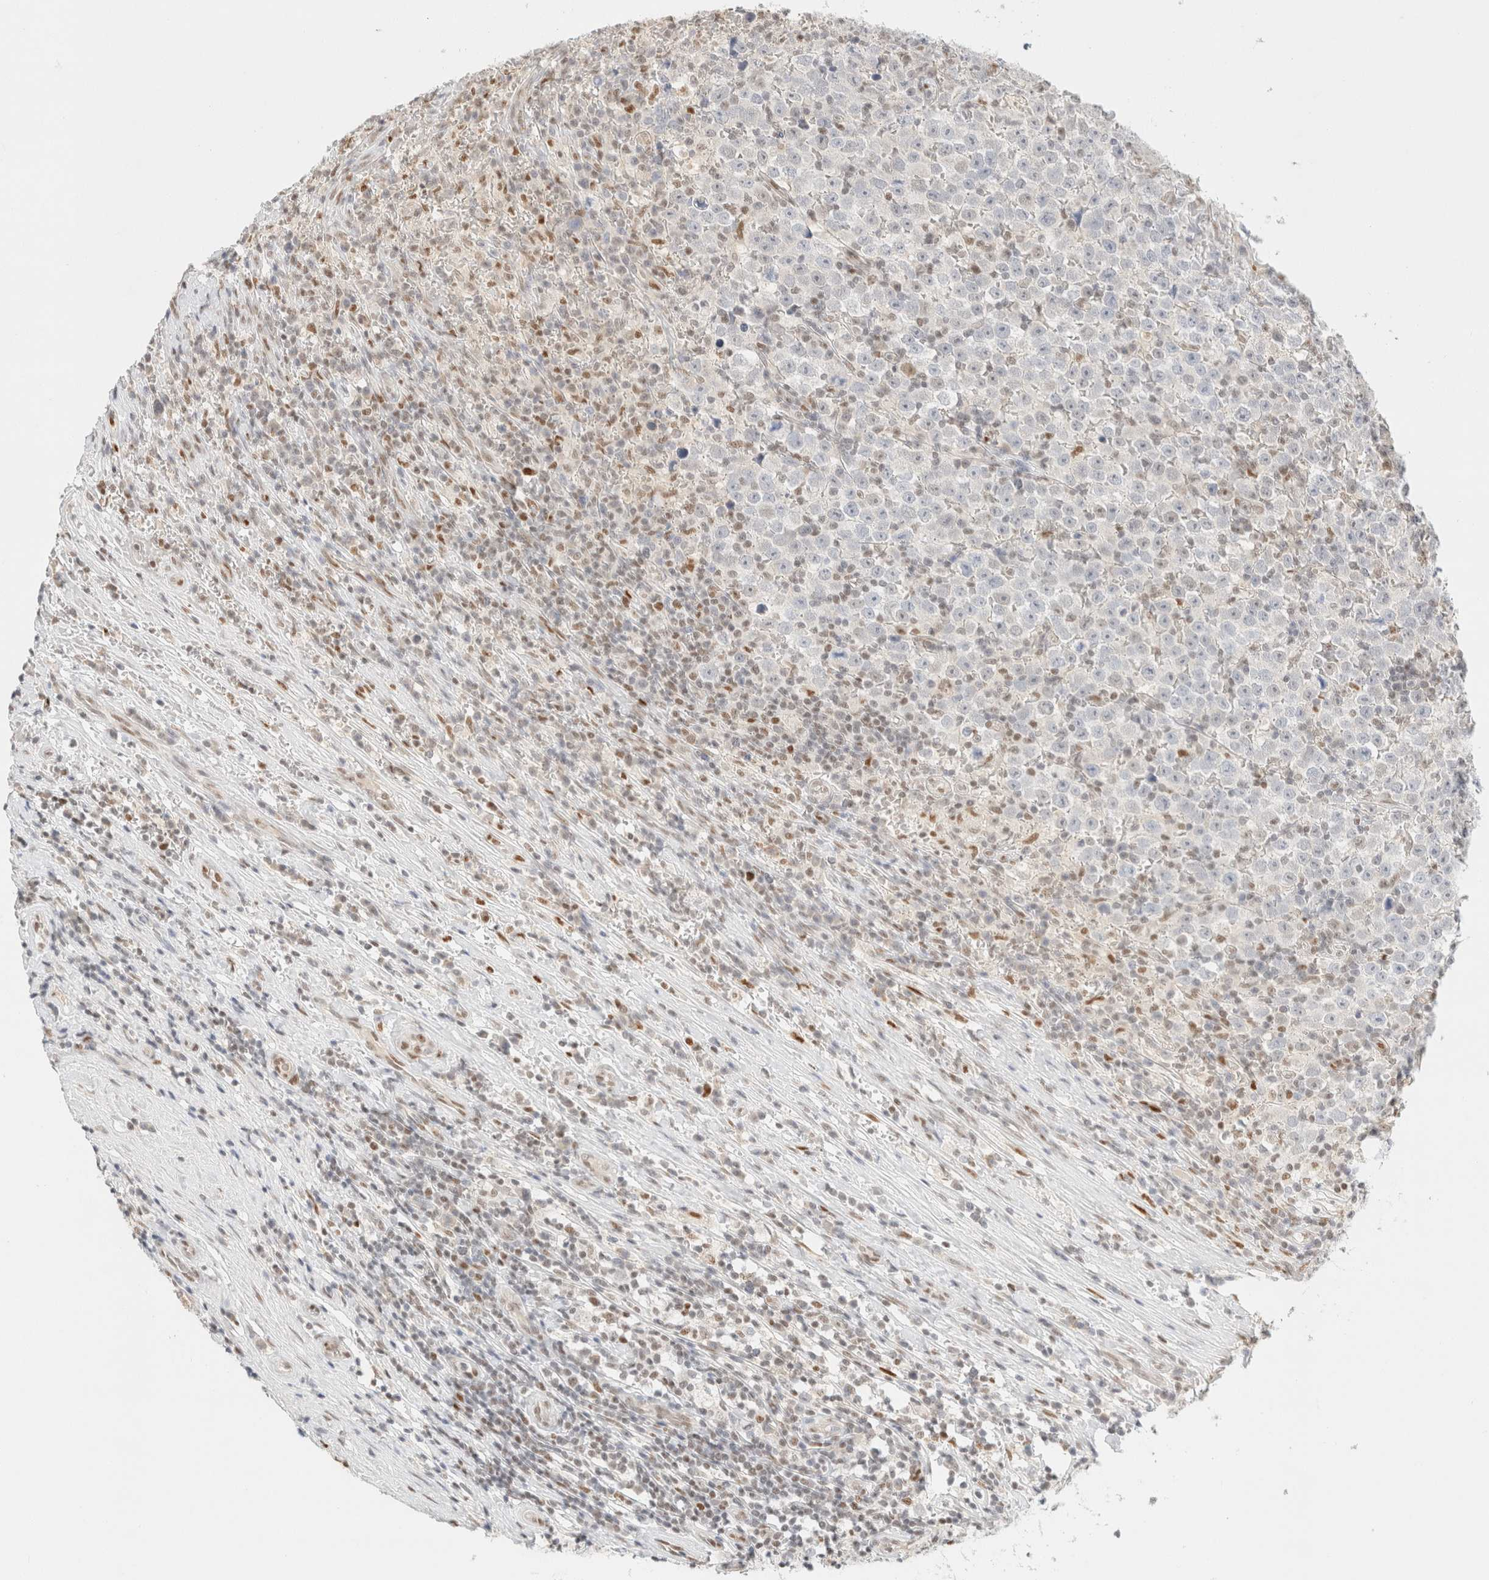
{"staining": {"intensity": "negative", "quantity": "none", "location": "none"}, "tissue": "testis cancer", "cell_type": "Tumor cells", "image_type": "cancer", "snomed": [{"axis": "morphology", "description": "Seminoma, NOS"}, {"axis": "topography", "description": "Testis"}], "caption": "Human testis cancer stained for a protein using immunohistochemistry displays no expression in tumor cells.", "gene": "DDB2", "patient": {"sex": "male", "age": 43}}